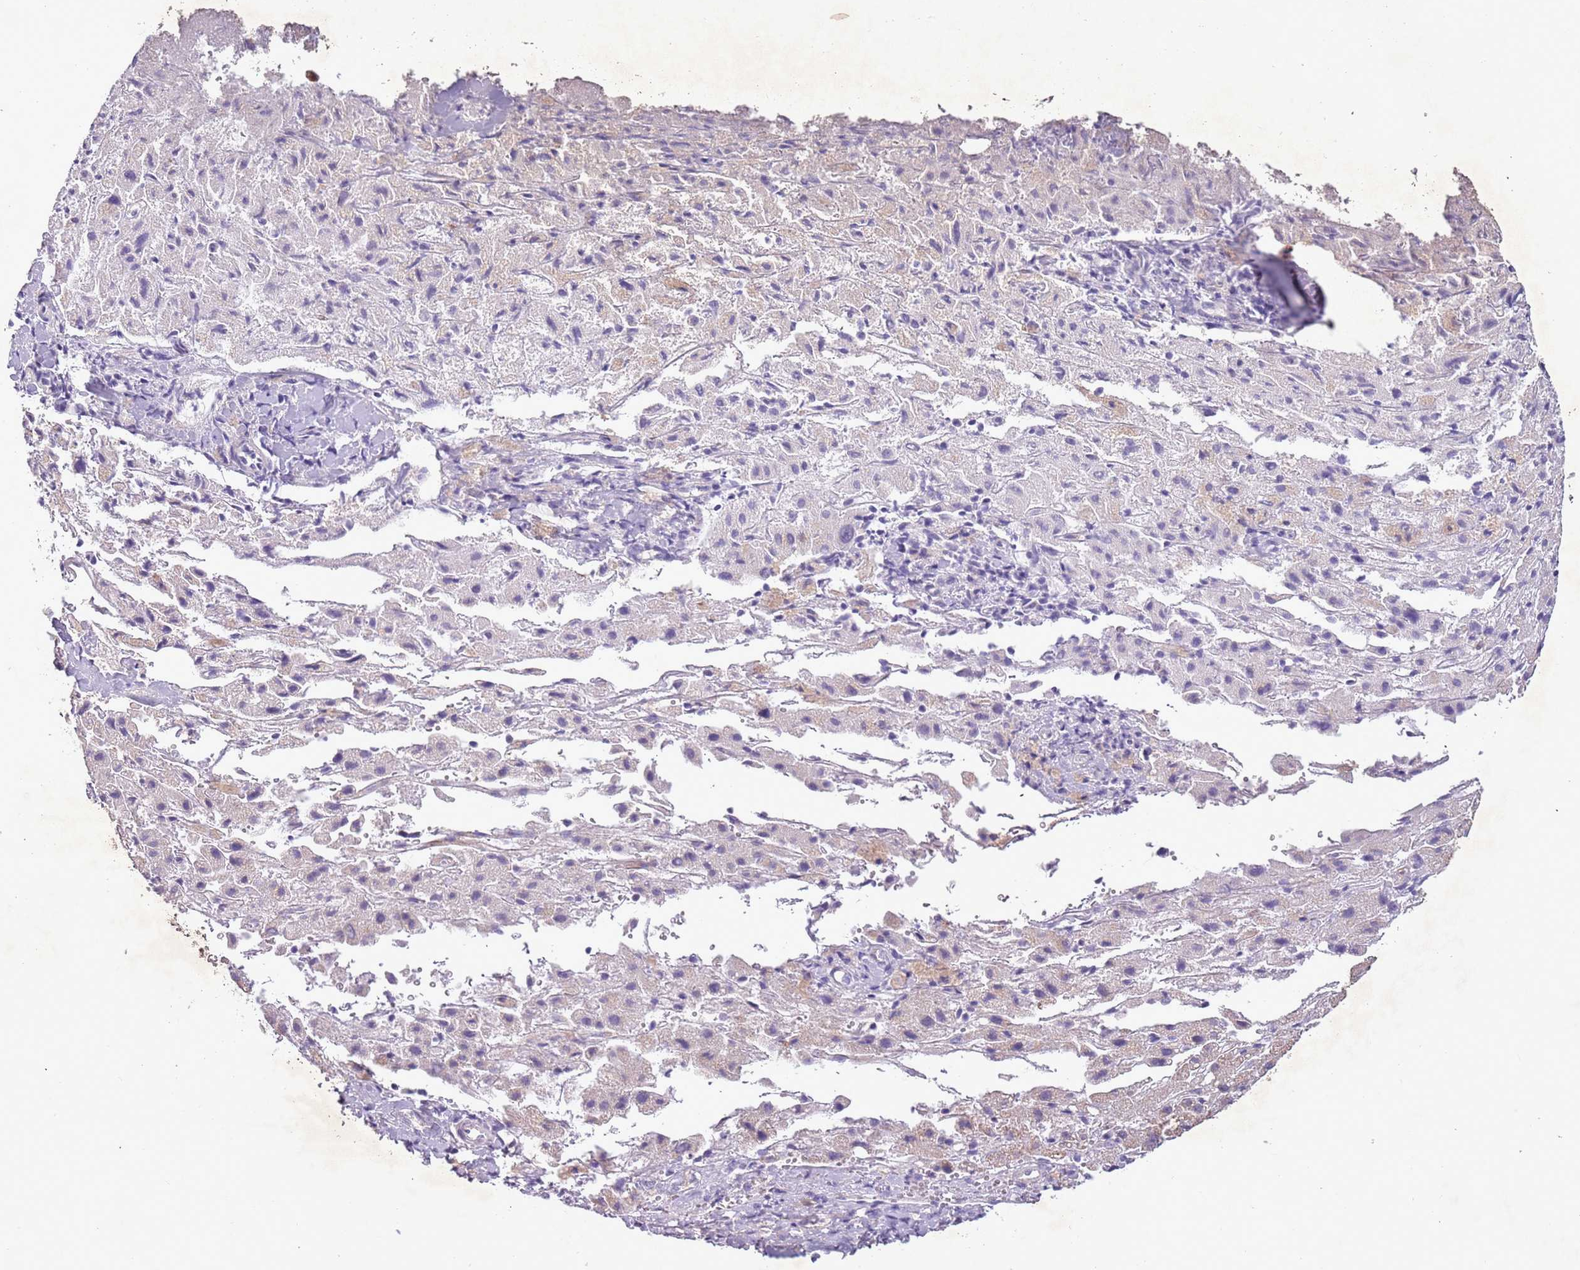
{"staining": {"intensity": "negative", "quantity": "none", "location": "none"}, "tissue": "liver cancer", "cell_type": "Tumor cells", "image_type": "cancer", "snomed": [{"axis": "morphology", "description": "Carcinoma, Hepatocellular, NOS"}, {"axis": "topography", "description": "Liver"}], "caption": "High power microscopy image of an immunohistochemistry image of liver hepatocellular carcinoma, revealing no significant expression in tumor cells. The staining was performed using DAB to visualize the protein expression in brown, while the nuclei were stained in blue with hematoxylin (Magnification: 20x).", "gene": "FAM120AOS", "patient": {"sex": "female", "age": 58}}